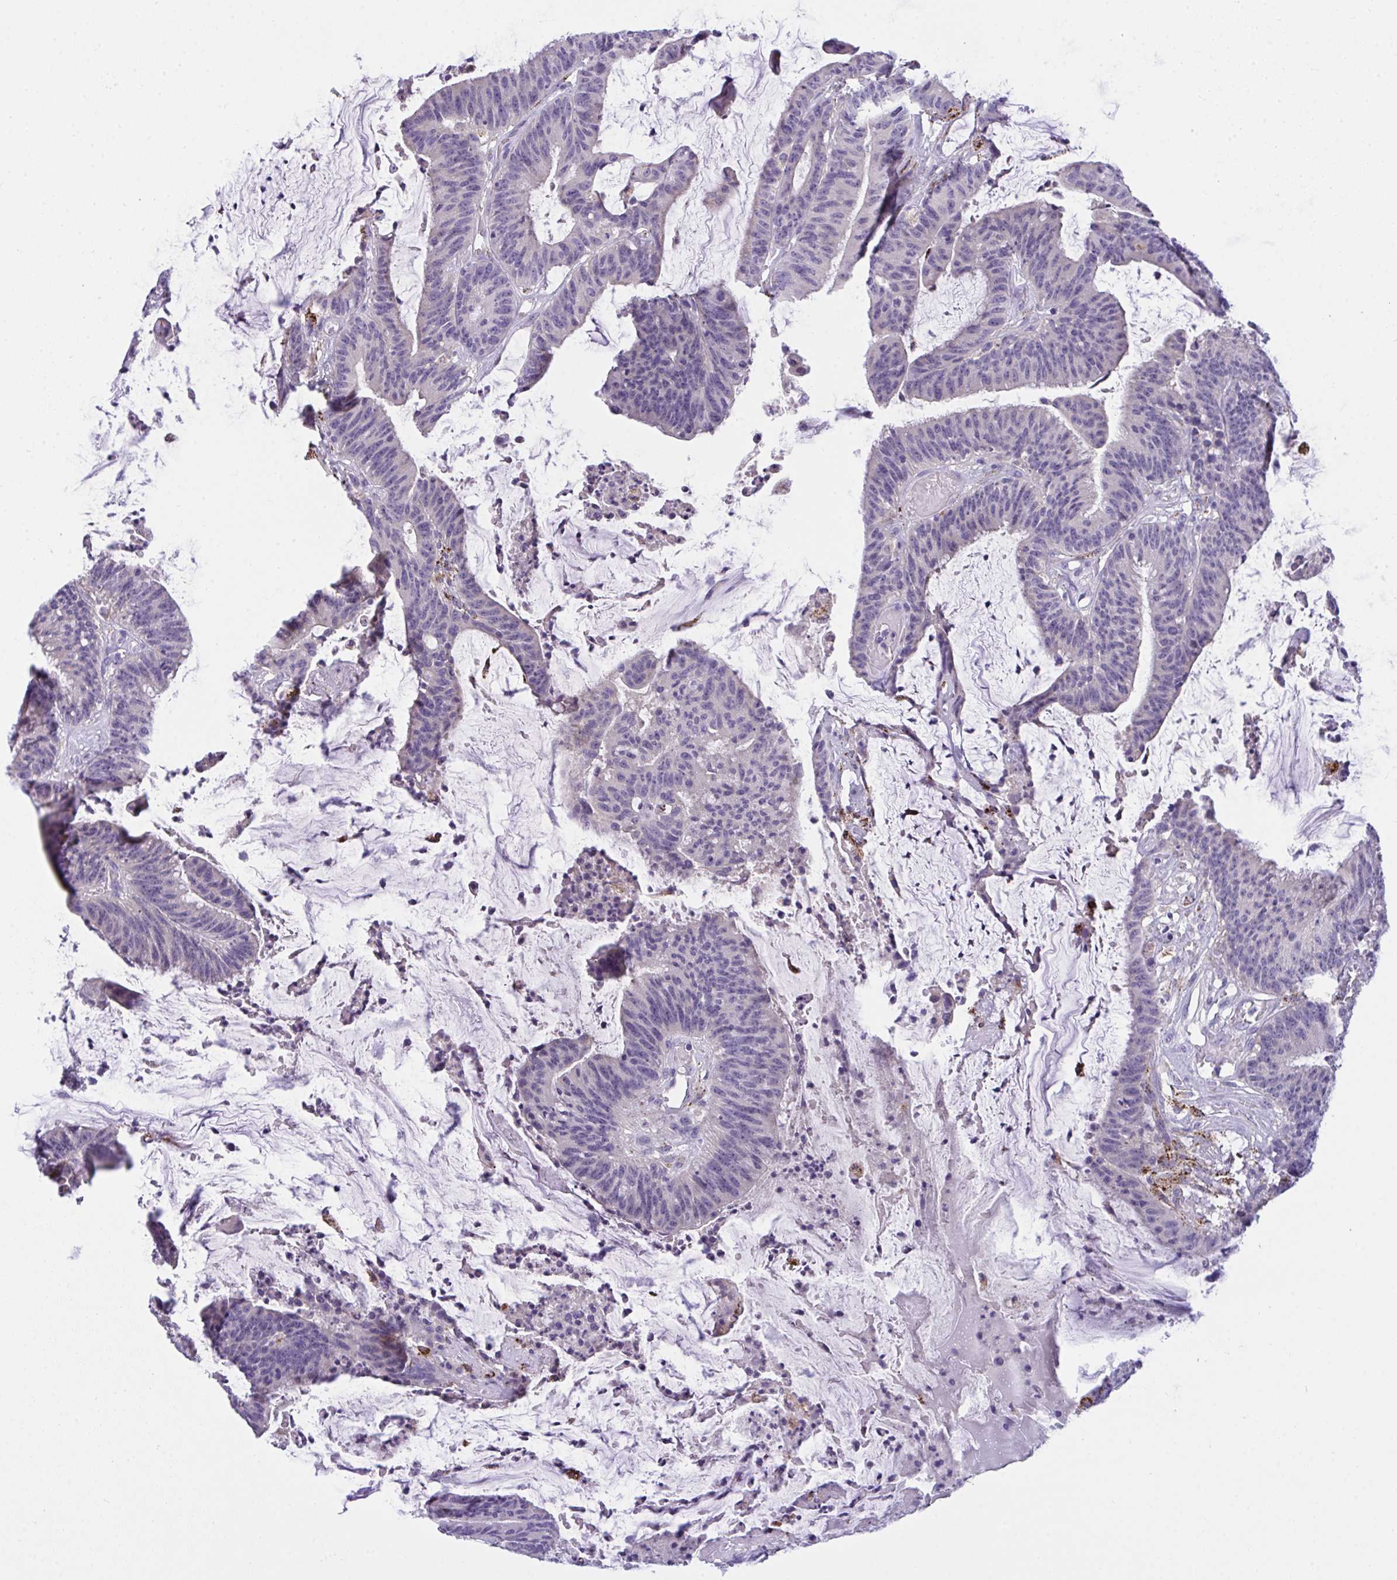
{"staining": {"intensity": "negative", "quantity": "none", "location": "none"}, "tissue": "colorectal cancer", "cell_type": "Tumor cells", "image_type": "cancer", "snomed": [{"axis": "morphology", "description": "Adenocarcinoma, NOS"}, {"axis": "topography", "description": "Colon"}], "caption": "Immunohistochemistry of adenocarcinoma (colorectal) demonstrates no positivity in tumor cells. (DAB (3,3'-diaminobenzidine) immunohistochemistry visualized using brightfield microscopy, high magnification).", "gene": "SEMA6B", "patient": {"sex": "female", "age": 78}}